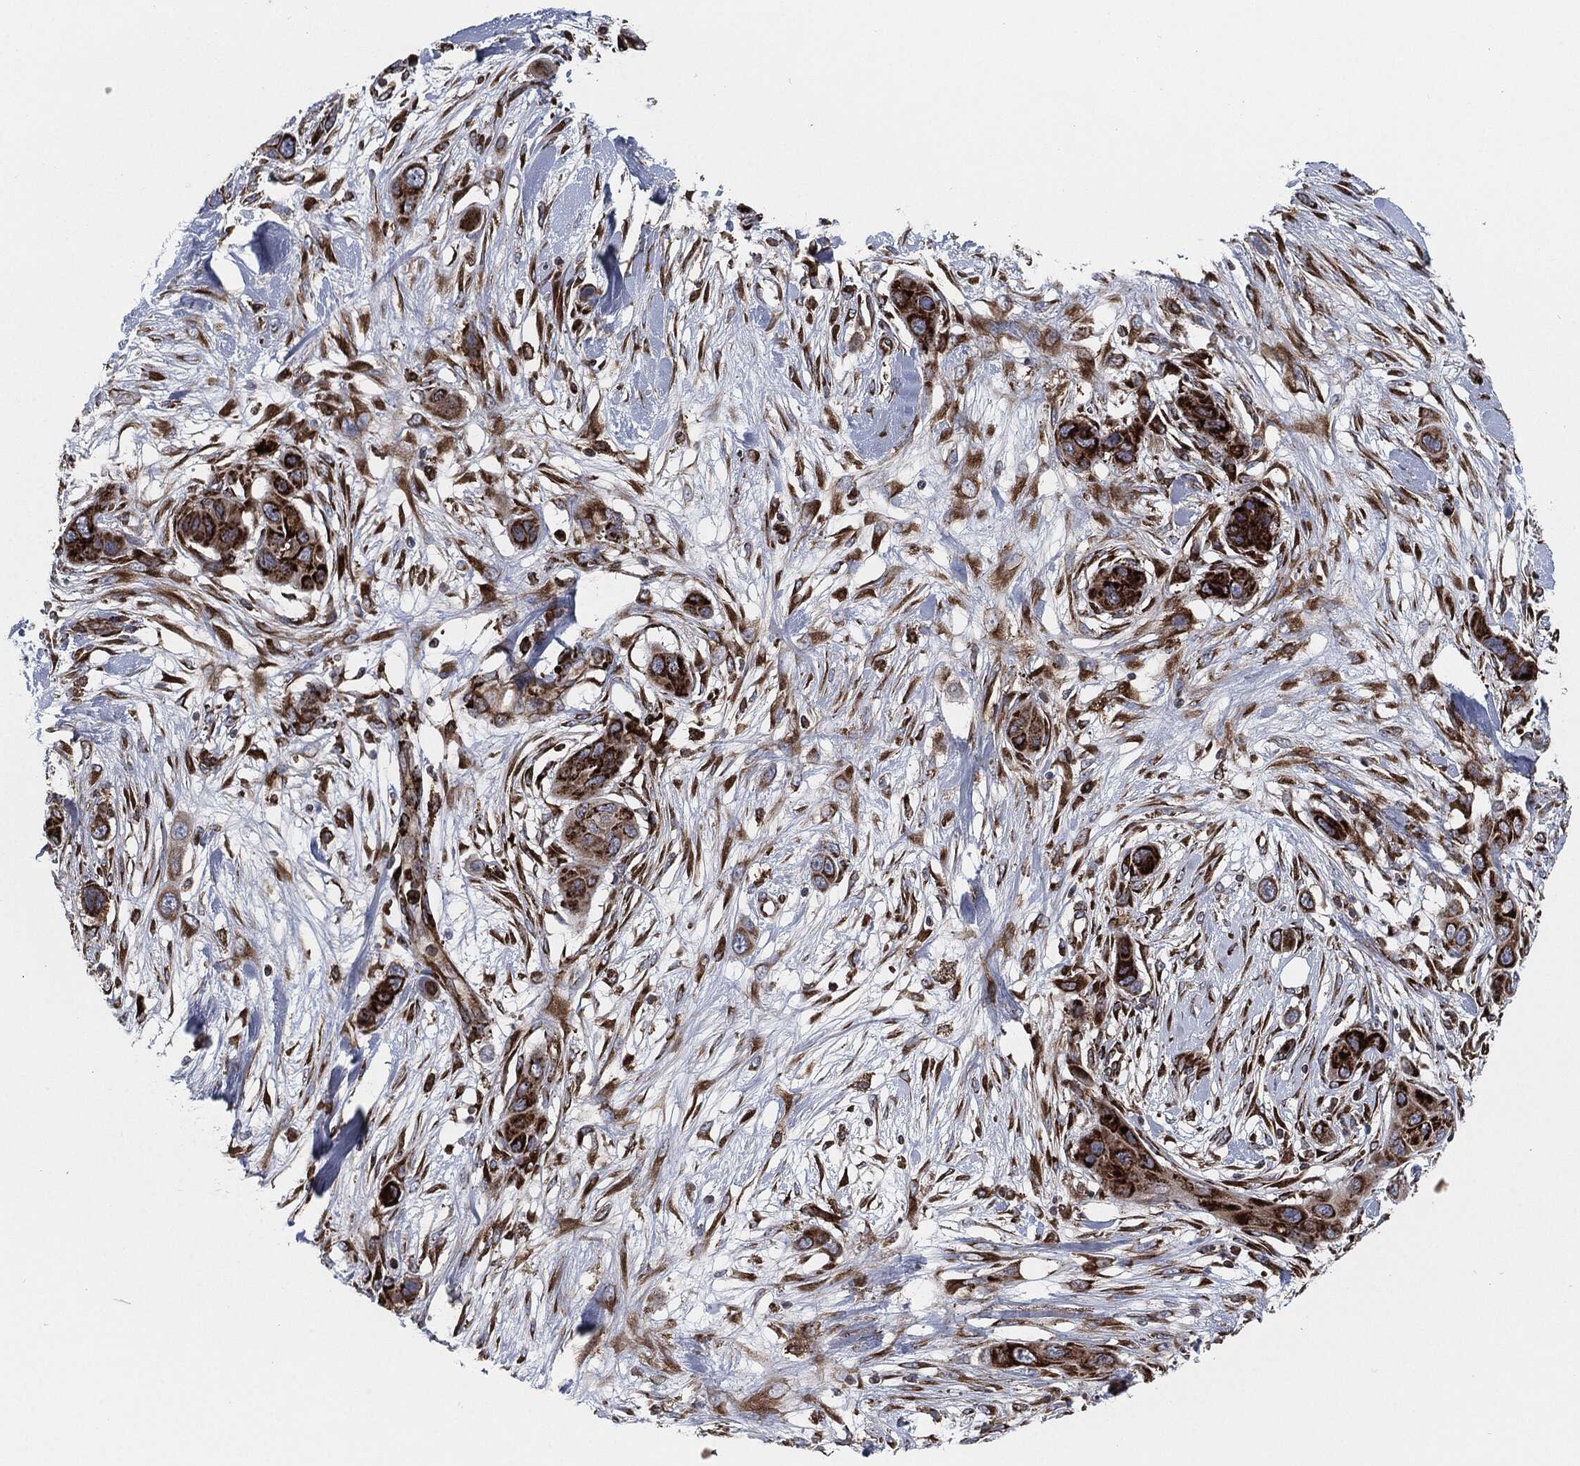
{"staining": {"intensity": "strong", "quantity": ">75%", "location": "cytoplasmic/membranous"}, "tissue": "skin cancer", "cell_type": "Tumor cells", "image_type": "cancer", "snomed": [{"axis": "morphology", "description": "Squamous cell carcinoma, NOS"}, {"axis": "topography", "description": "Skin"}], "caption": "The immunohistochemical stain shows strong cytoplasmic/membranous positivity in tumor cells of squamous cell carcinoma (skin) tissue.", "gene": "CALR", "patient": {"sex": "male", "age": 79}}